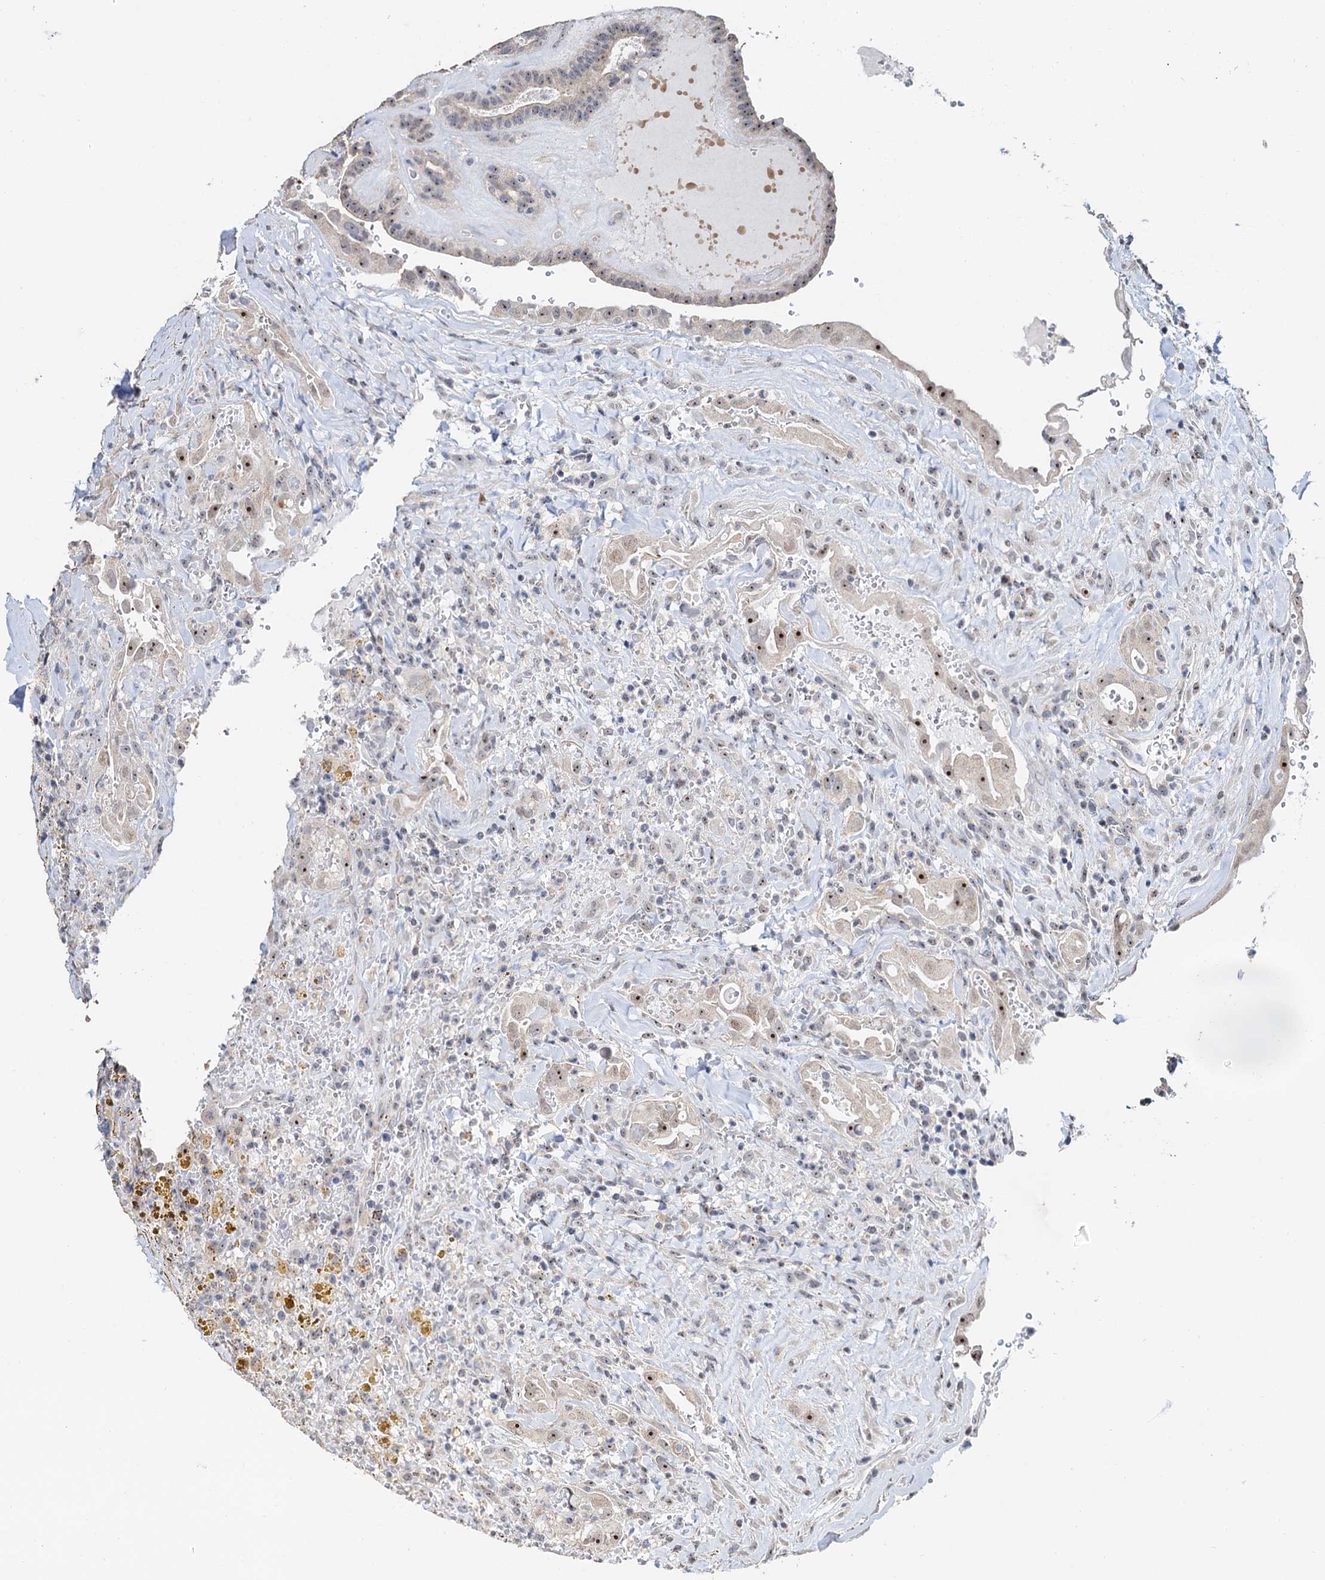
{"staining": {"intensity": "moderate", "quantity": "25%-75%", "location": "nuclear"}, "tissue": "thyroid cancer", "cell_type": "Tumor cells", "image_type": "cancer", "snomed": [{"axis": "morphology", "description": "Papillary adenocarcinoma, NOS"}, {"axis": "topography", "description": "Thyroid gland"}], "caption": "Thyroid papillary adenocarcinoma stained for a protein (brown) shows moderate nuclear positive staining in about 25%-75% of tumor cells.", "gene": "C2CD3", "patient": {"sex": "male", "age": 77}}